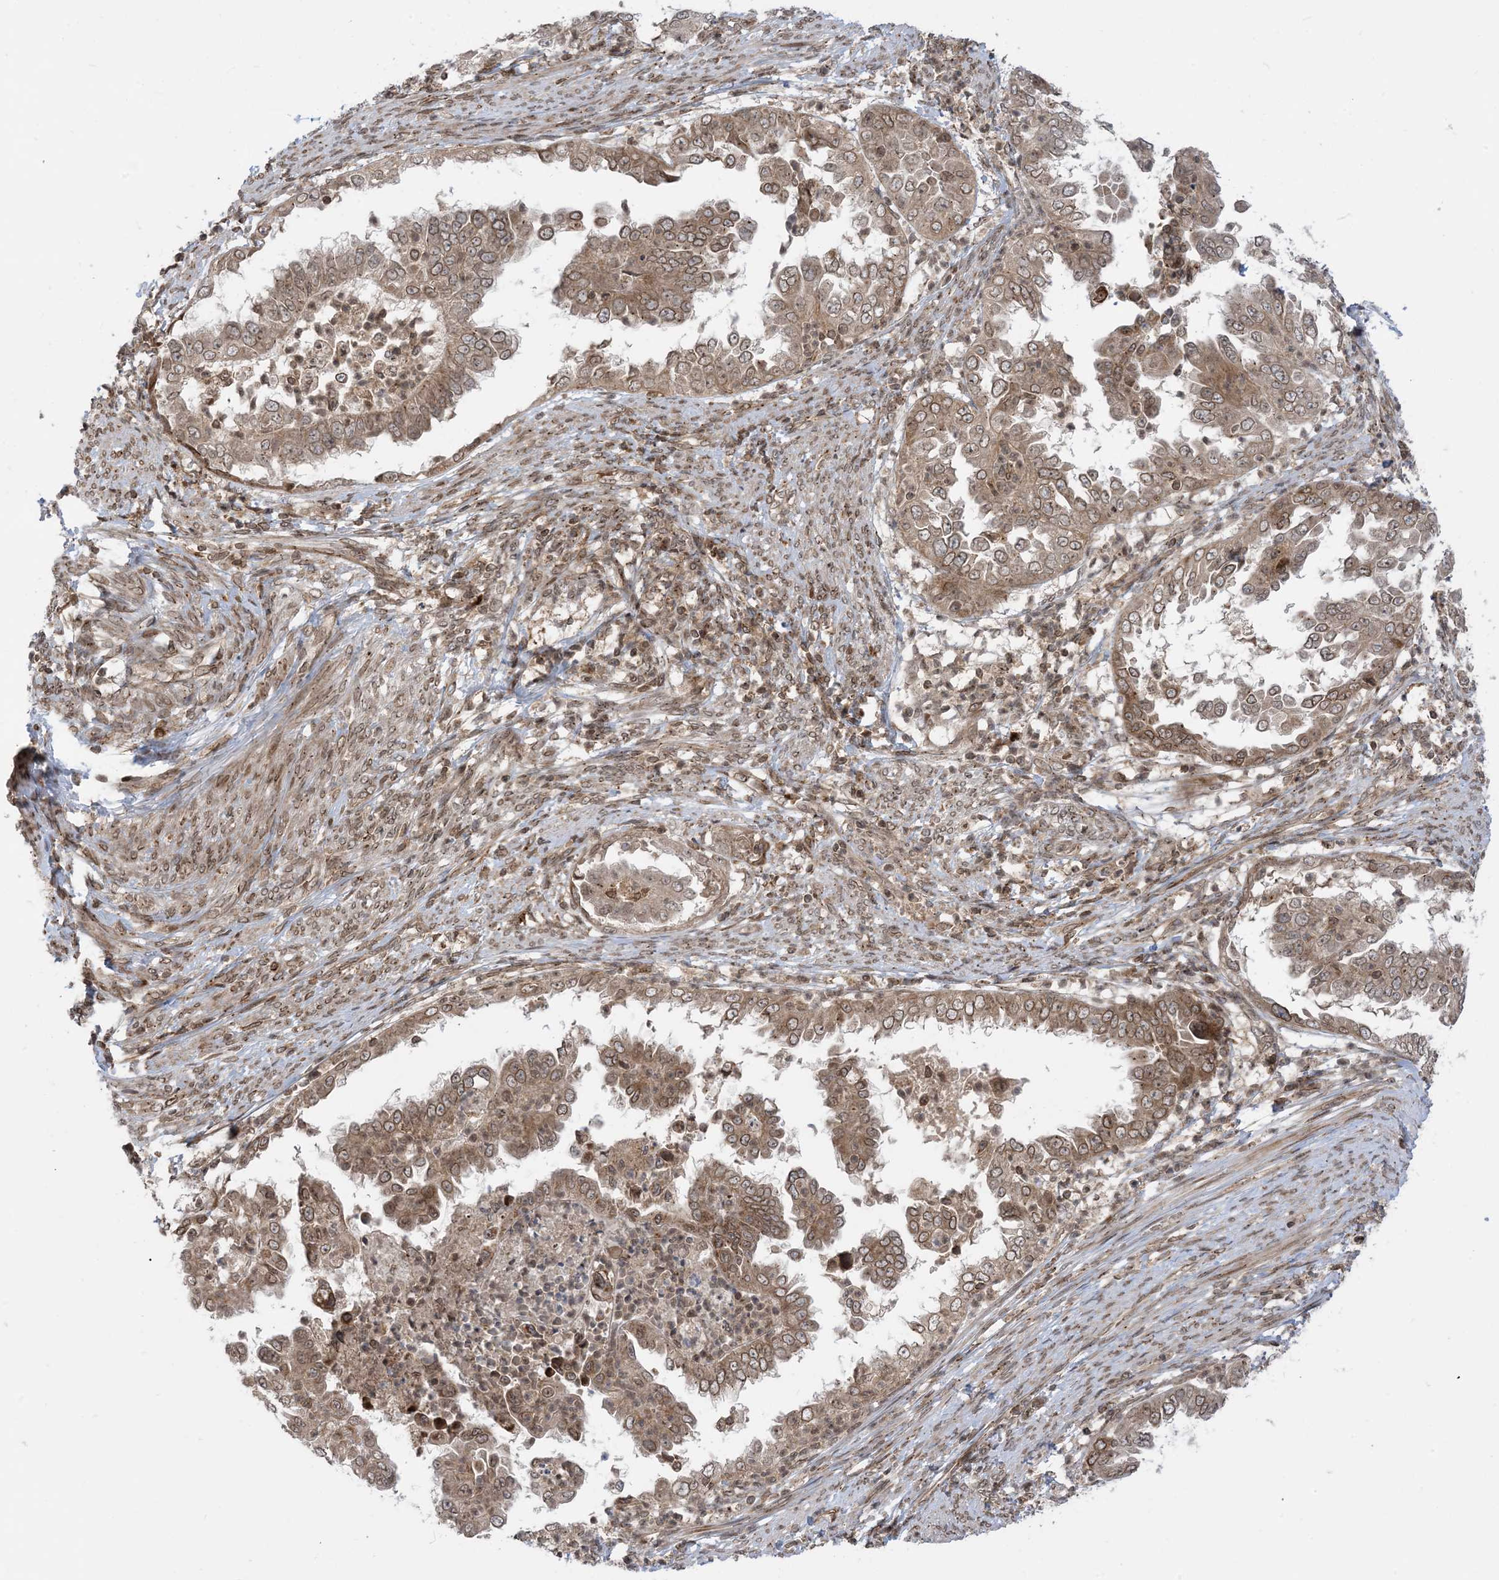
{"staining": {"intensity": "moderate", "quantity": ">75%", "location": "cytoplasmic/membranous,nuclear"}, "tissue": "endometrial cancer", "cell_type": "Tumor cells", "image_type": "cancer", "snomed": [{"axis": "morphology", "description": "Adenocarcinoma, NOS"}, {"axis": "topography", "description": "Endometrium"}], "caption": "Tumor cells exhibit moderate cytoplasmic/membranous and nuclear staining in approximately >75% of cells in endometrial cancer.", "gene": "CASP4", "patient": {"sex": "female", "age": 85}}